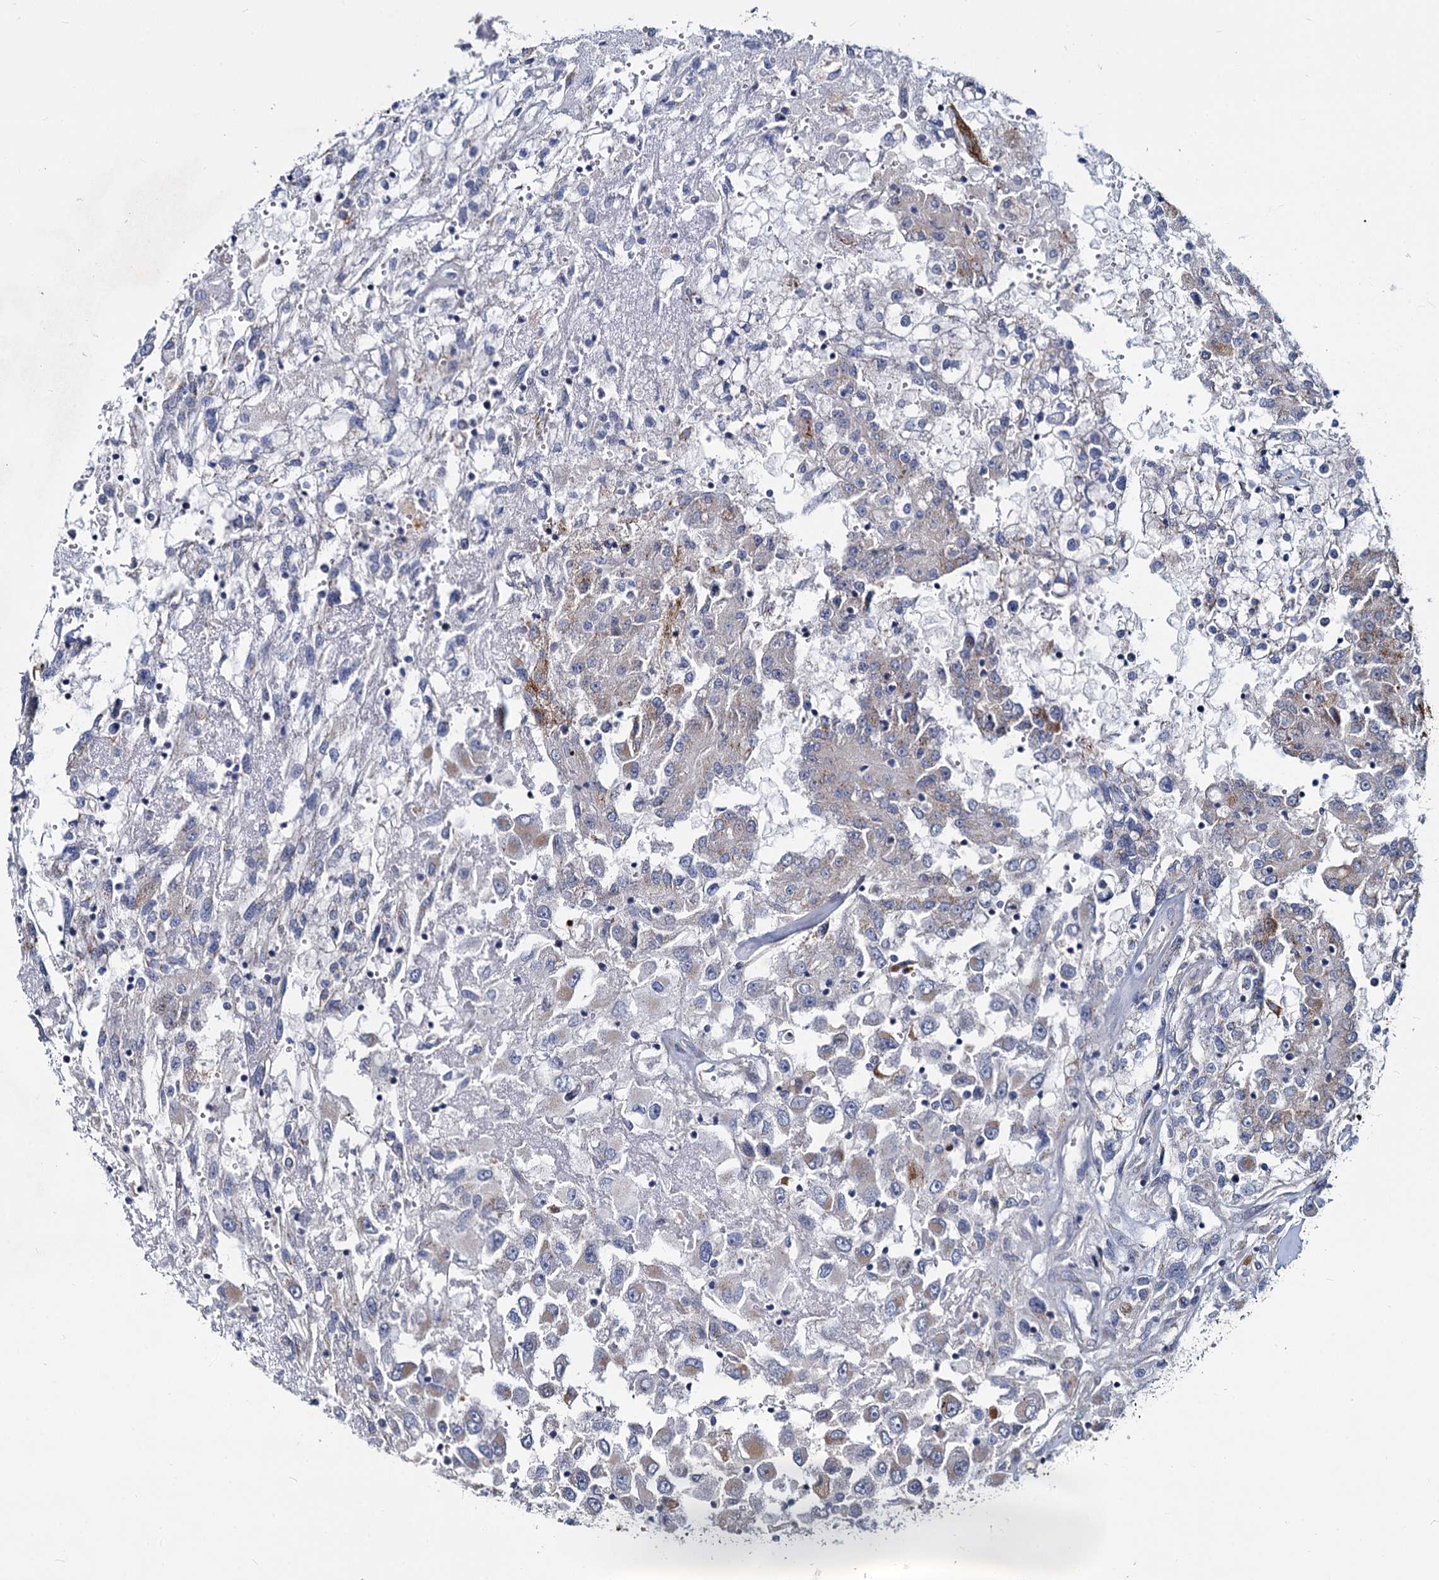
{"staining": {"intensity": "weak", "quantity": "<25%", "location": "cytoplasmic/membranous"}, "tissue": "renal cancer", "cell_type": "Tumor cells", "image_type": "cancer", "snomed": [{"axis": "morphology", "description": "Adenocarcinoma, NOS"}, {"axis": "topography", "description": "Kidney"}], "caption": "The histopathology image displays no significant positivity in tumor cells of renal adenocarcinoma.", "gene": "DCUN1D2", "patient": {"sex": "female", "age": 52}}